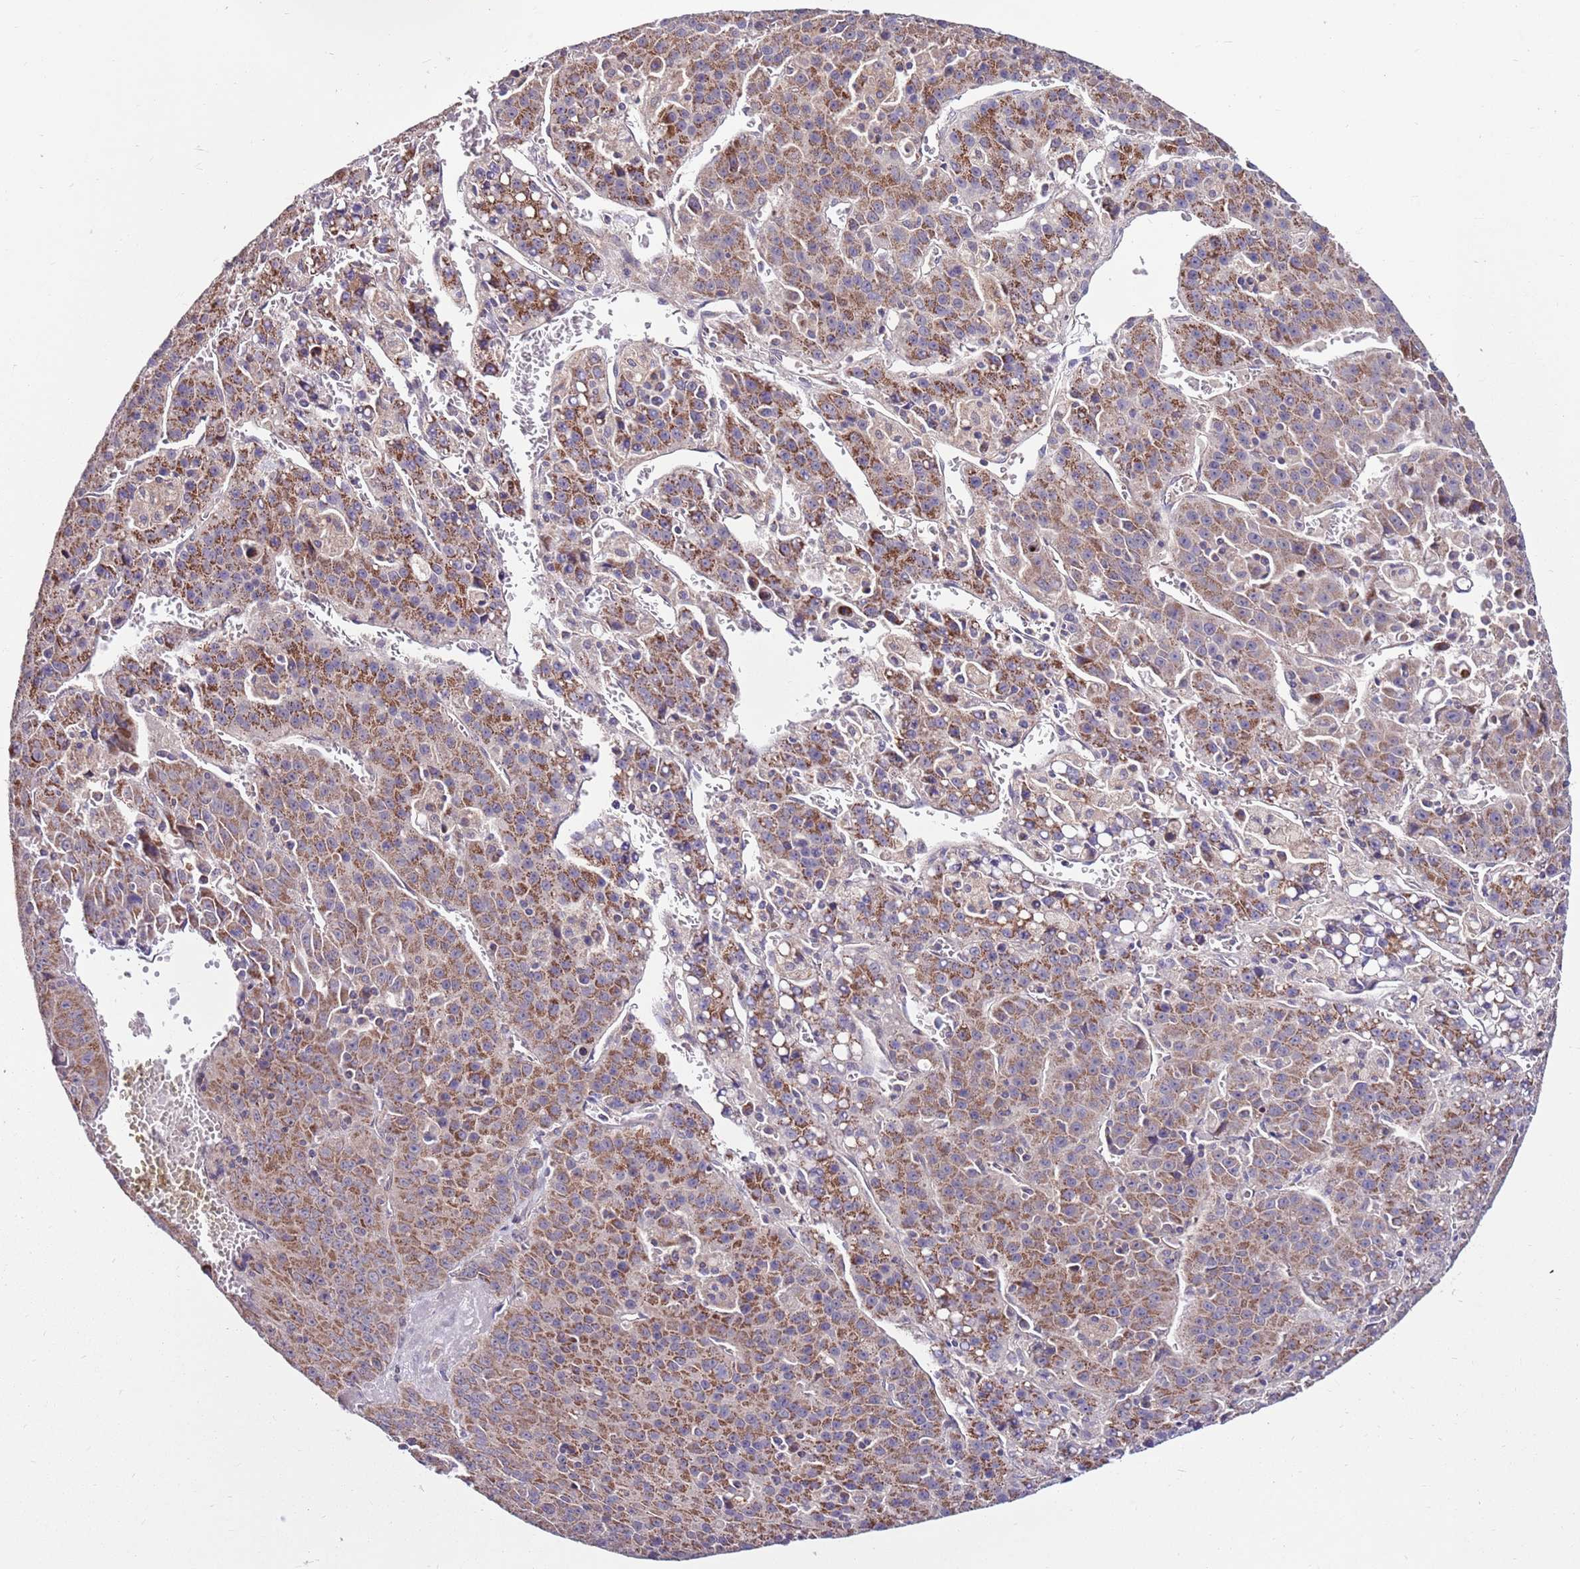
{"staining": {"intensity": "moderate", "quantity": "25%-75%", "location": "cytoplasmic/membranous"}, "tissue": "liver cancer", "cell_type": "Tumor cells", "image_type": "cancer", "snomed": [{"axis": "morphology", "description": "Carcinoma, Hepatocellular, NOS"}, {"axis": "topography", "description": "Liver"}], "caption": "A high-resolution image shows immunohistochemistry staining of liver cancer, which exhibits moderate cytoplasmic/membranous expression in about 25%-75% of tumor cells.", "gene": "SMG1", "patient": {"sex": "female", "age": 53}}